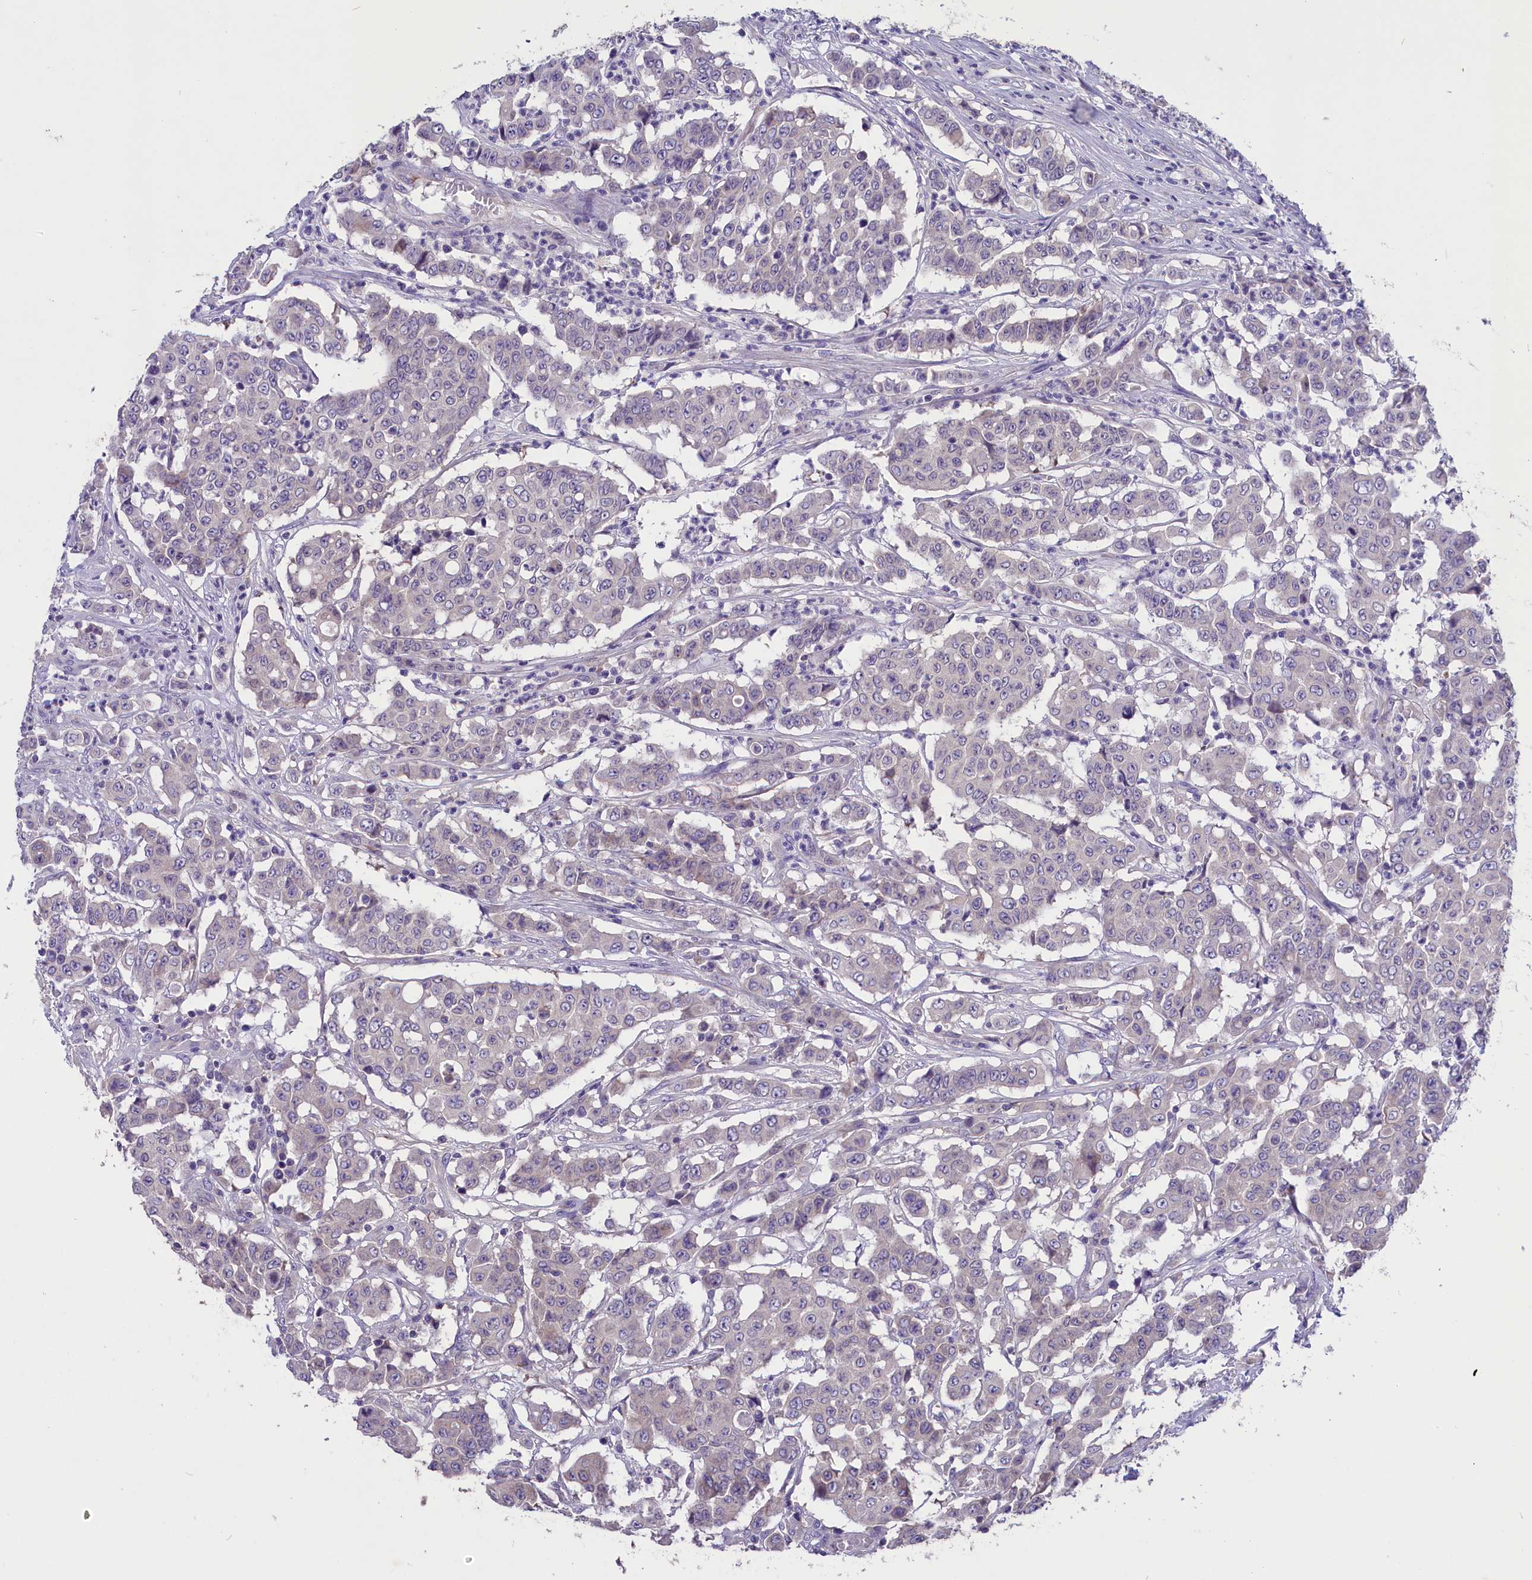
{"staining": {"intensity": "negative", "quantity": "none", "location": "none"}, "tissue": "colorectal cancer", "cell_type": "Tumor cells", "image_type": "cancer", "snomed": [{"axis": "morphology", "description": "Adenocarcinoma, NOS"}, {"axis": "topography", "description": "Colon"}], "caption": "Immunohistochemistry (IHC) image of colorectal adenocarcinoma stained for a protein (brown), which reveals no positivity in tumor cells.", "gene": "CD99L2", "patient": {"sex": "male", "age": 51}}